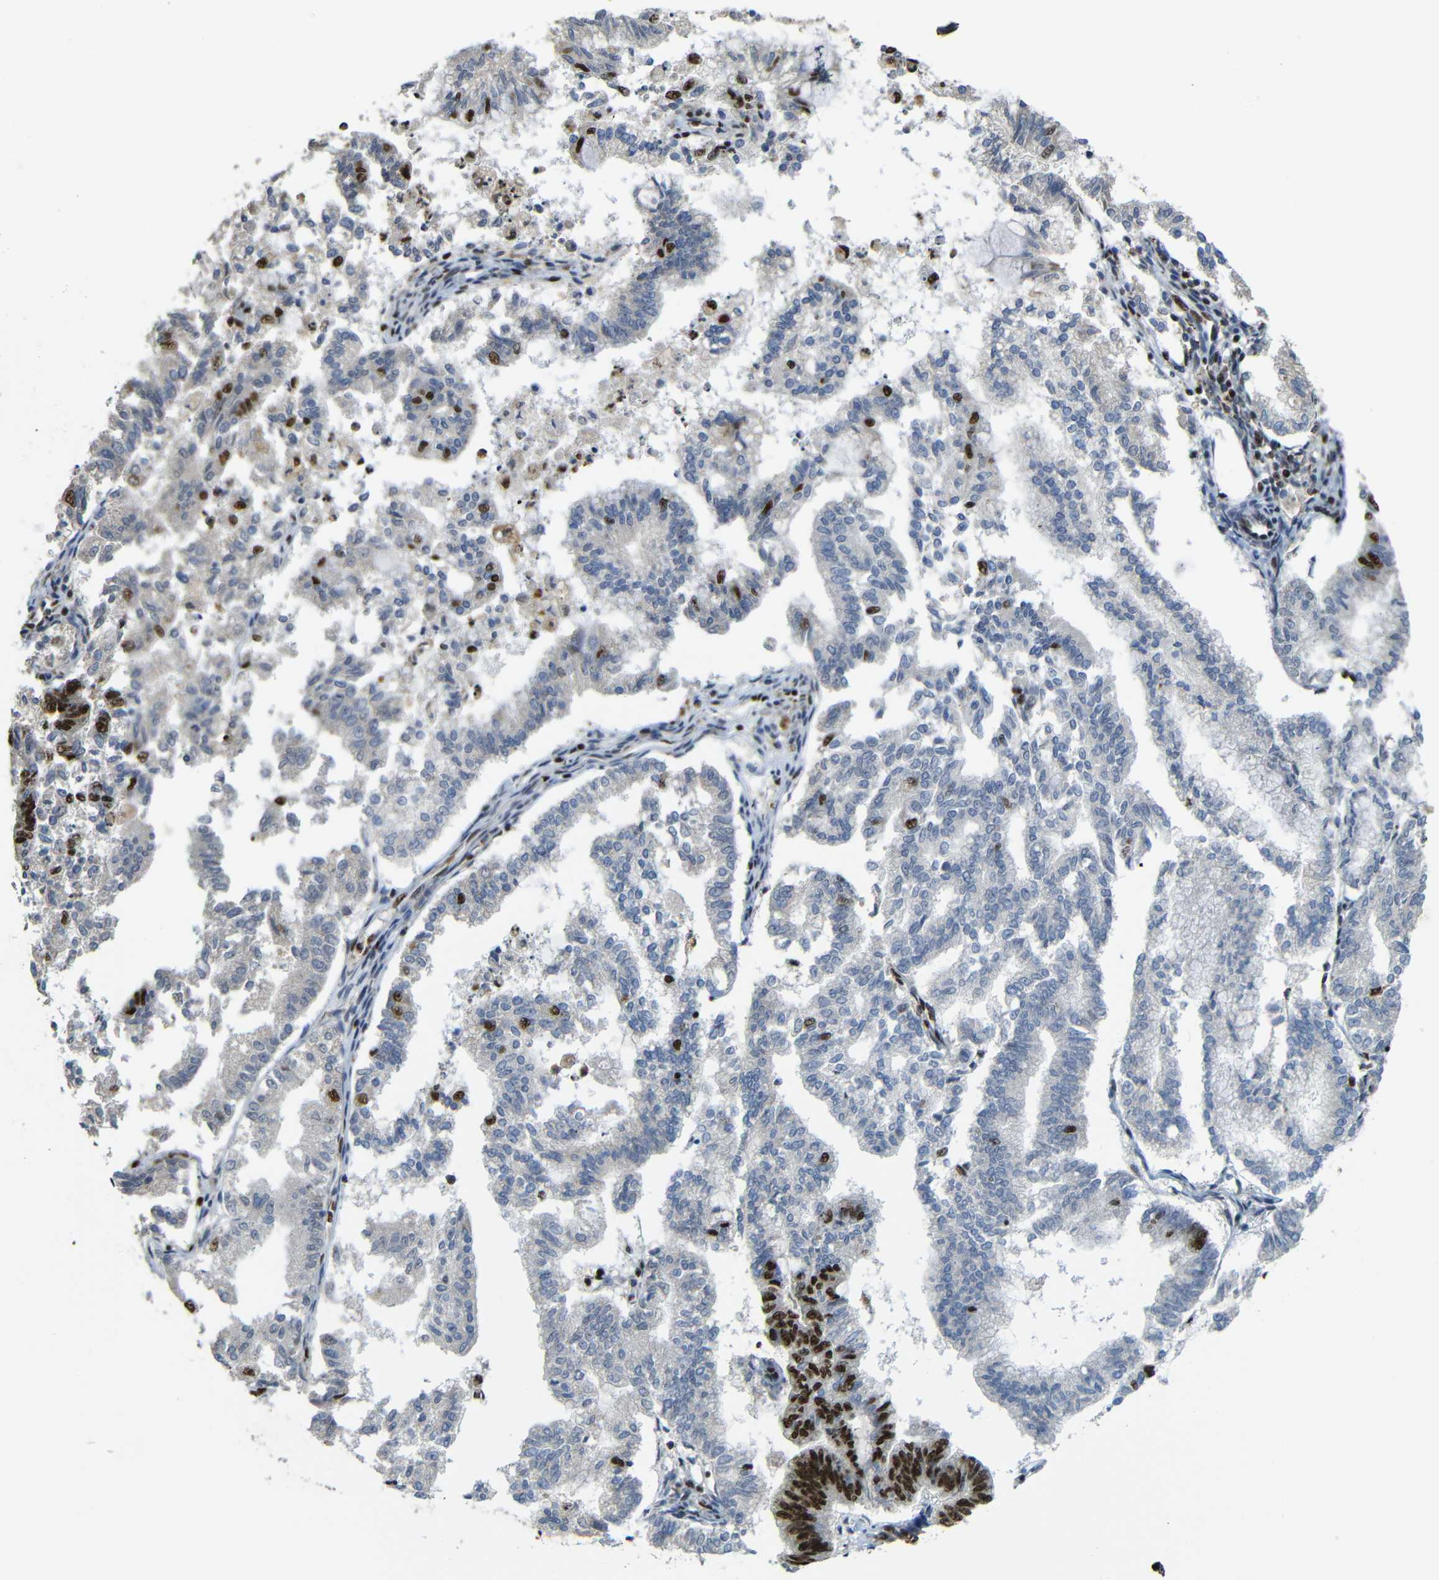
{"staining": {"intensity": "strong", "quantity": "<25%", "location": "cytoplasmic/membranous,nuclear"}, "tissue": "endometrial cancer", "cell_type": "Tumor cells", "image_type": "cancer", "snomed": [{"axis": "morphology", "description": "Necrosis, NOS"}, {"axis": "morphology", "description": "Adenocarcinoma, NOS"}, {"axis": "topography", "description": "Endometrium"}], "caption": "High-power microscopy captured an IHC image of endometrial adenocarcinoma, revealing strong cytoplasmic/membranous and nuclear positivity in about <25% of tumor cells. (DAB (3,3'-diaminobenzidine) IHC, brown staining for protein, blue staining for nuclei).", "gene": "TCF7L2", "patient": {"sex": "female", "age": 79}}